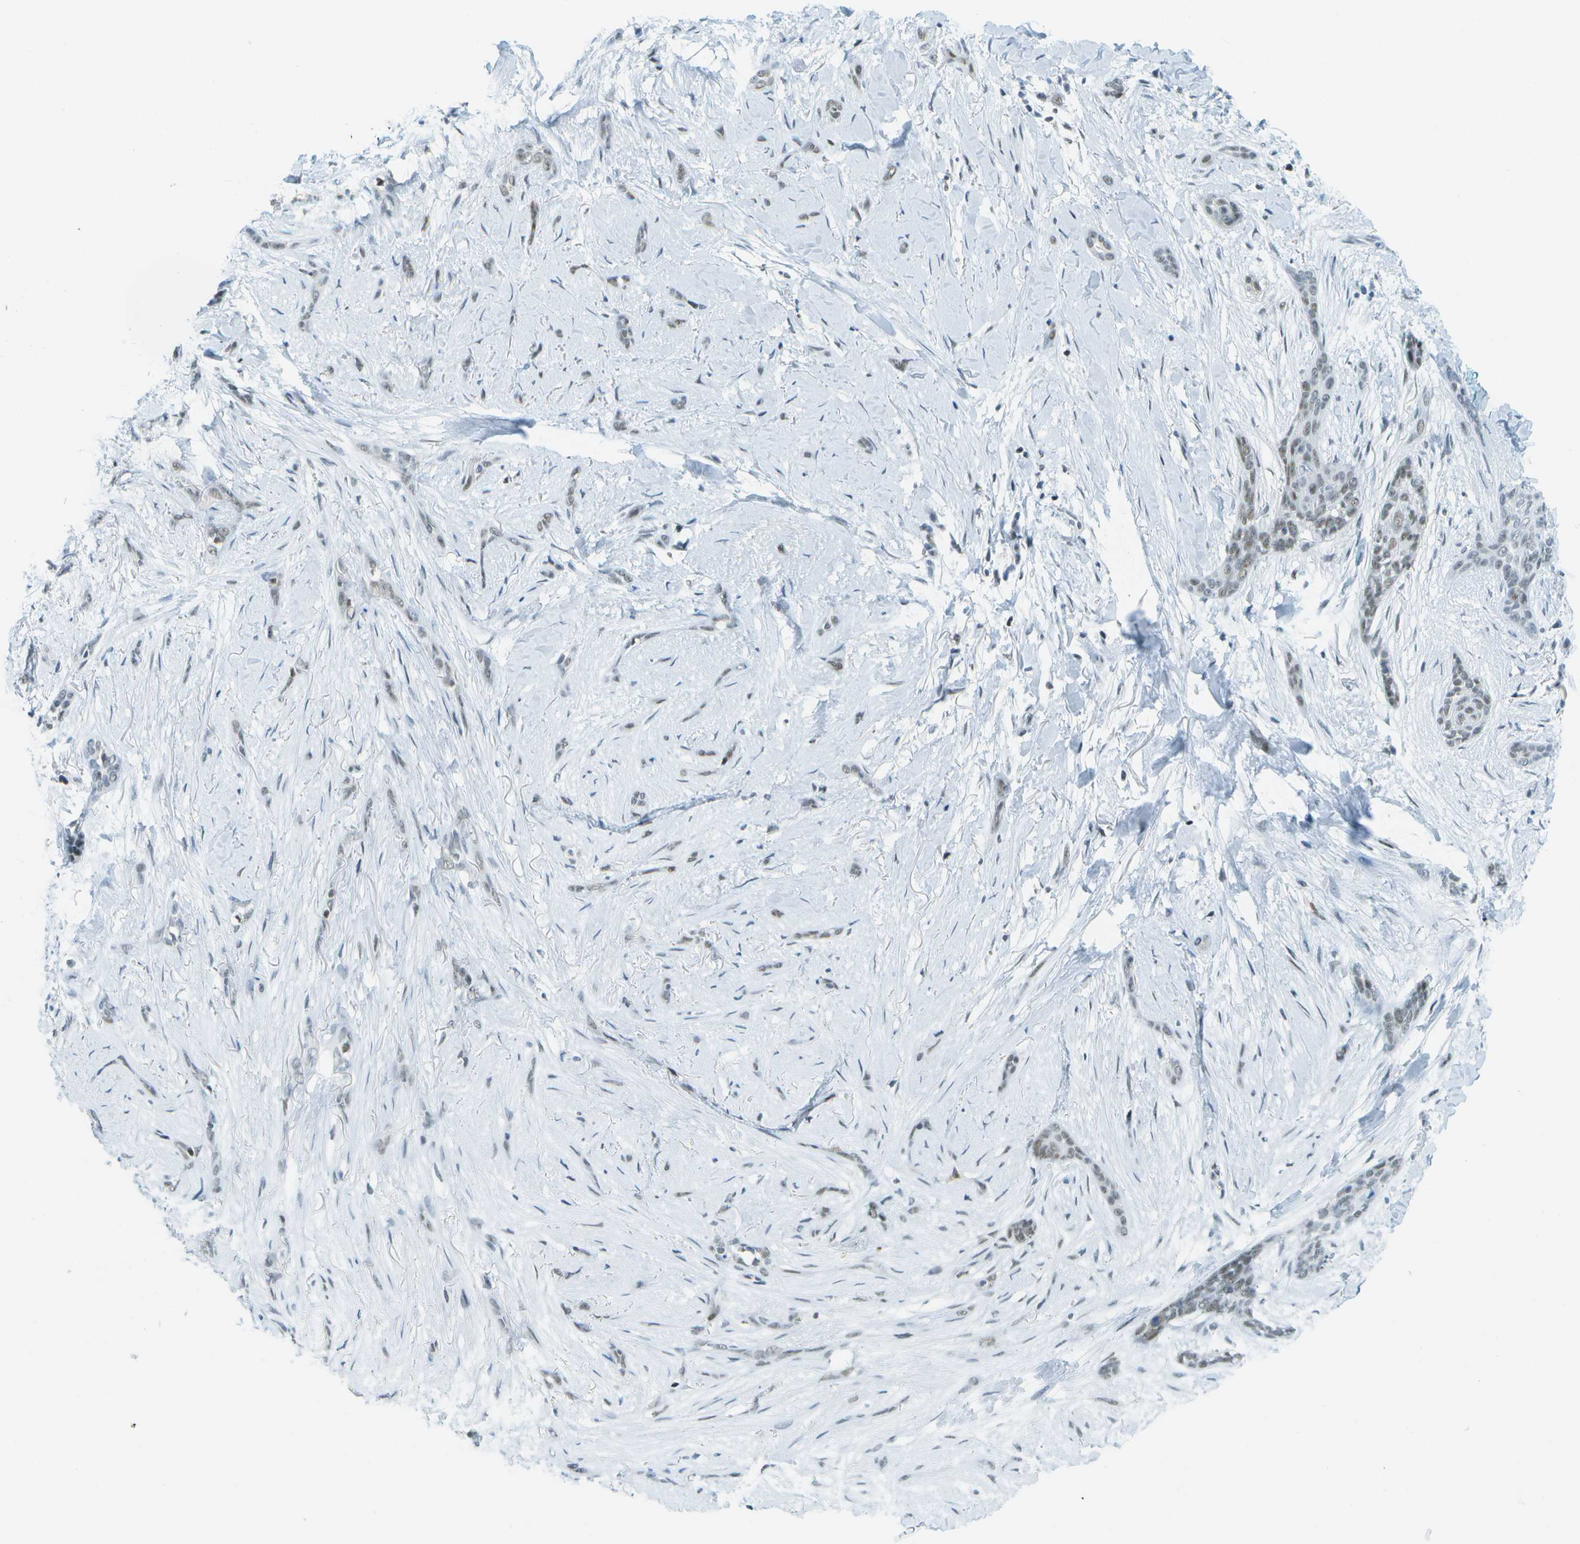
{"staining": {"intensity": "weak", "quantity": "<25%", "location": "nuclear"}, "tissue": "skin cancer", "cell_type": "Tumor cells", "image_type": "cancer", "snomed": [{"axis": "morphology", "description": "Basal cell carcinoma"}, {"axis": "morphology", "description": "Adnexal tumor, benign"}, {"axis": "topography", "description": "Skin"}], "caption": "This is an immunohistochemistry image of human basal cell carcinoma (skin). There is no positivity in tumor cells.", "gene": "NEK11", "patient": {"sex": "female", "age": 42}}